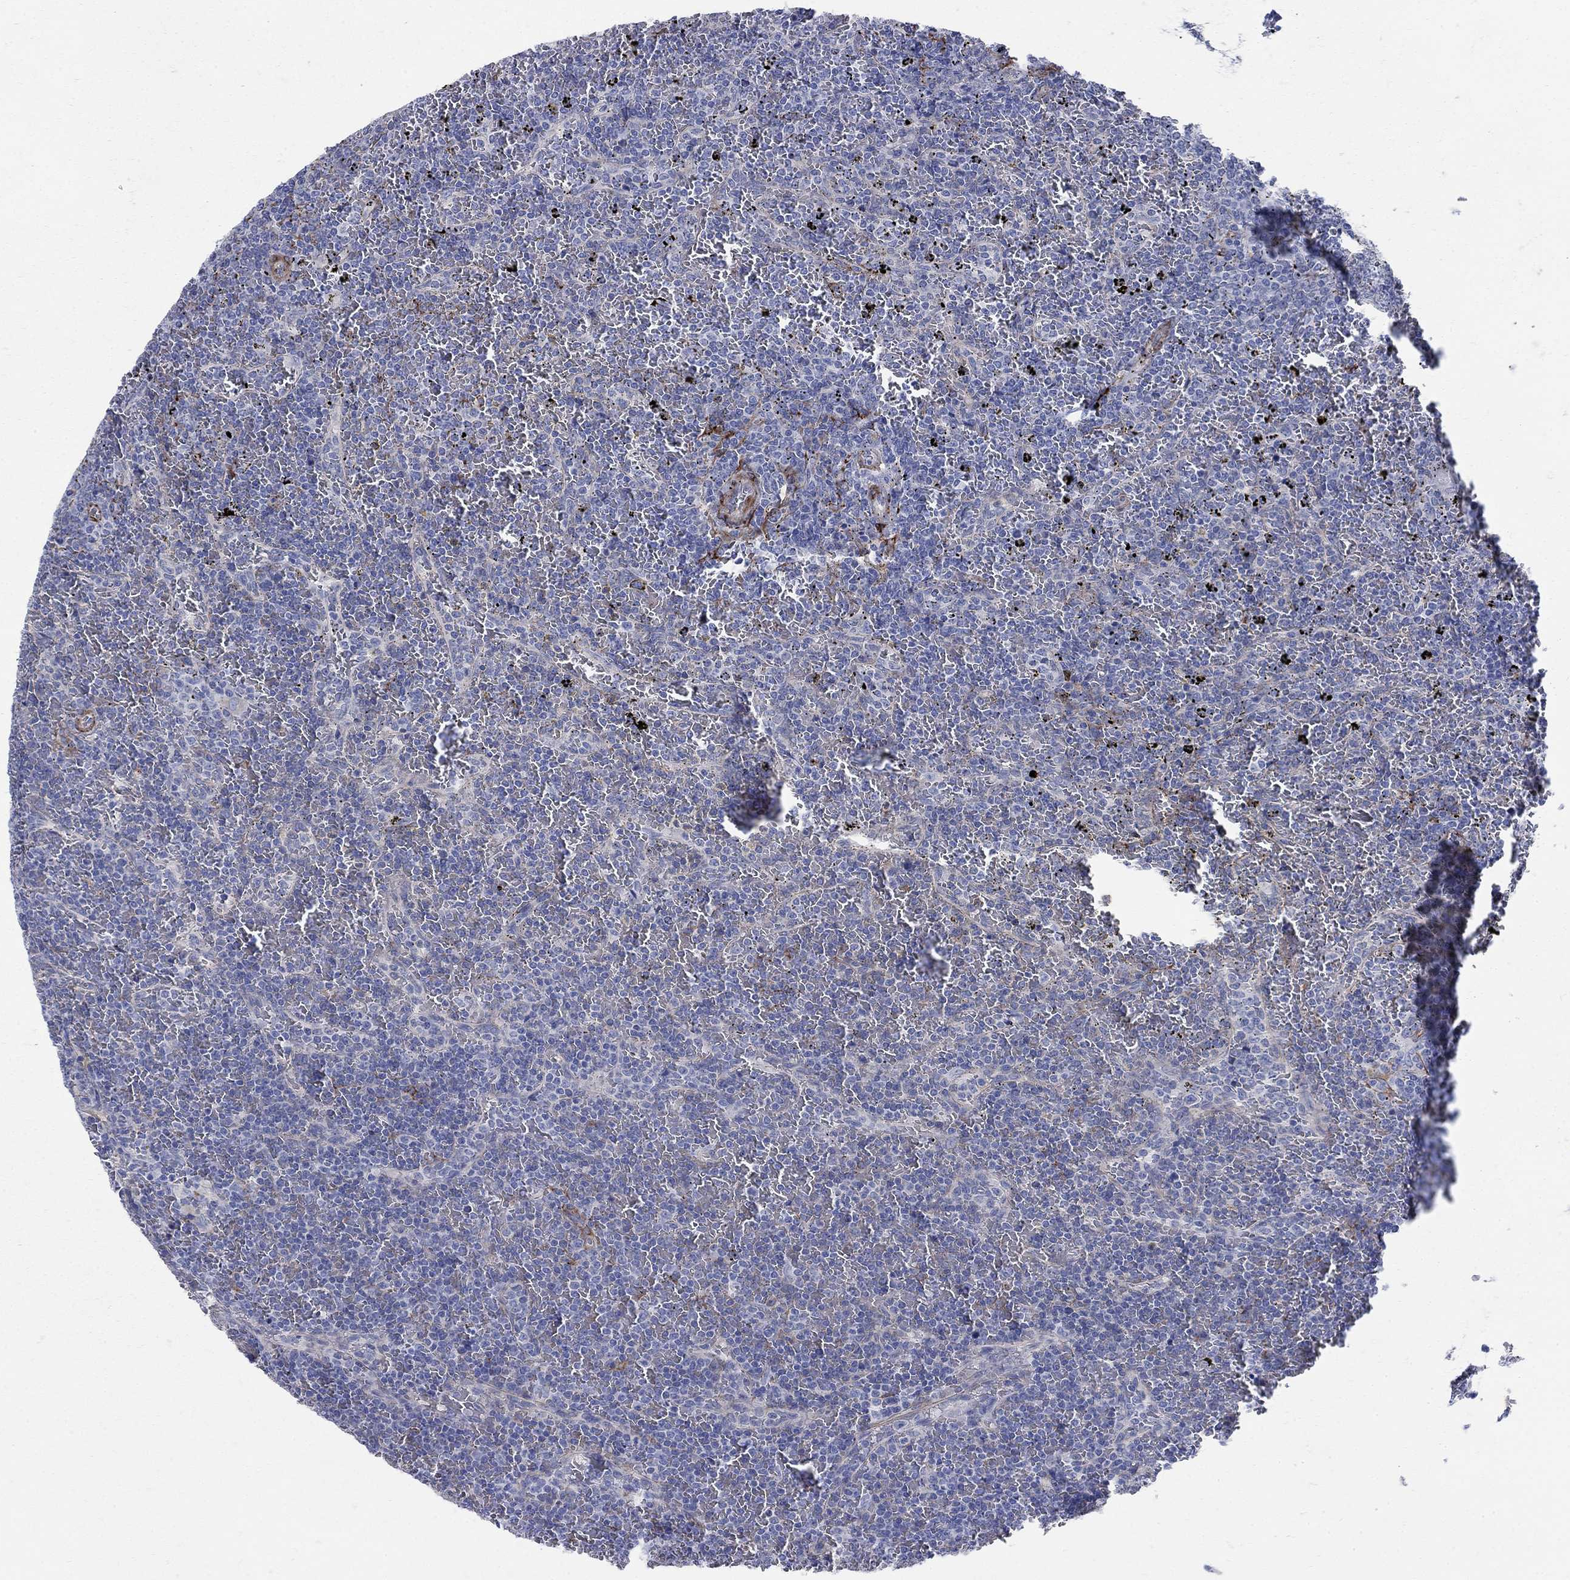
{"staining": {"intensity": "negative", "quantity": "none", "location": "none"}, "tissue": "lymphoma", "cell_type": "Tumor cells", "image_type": "cancer", "snomed": [{"axis": "morphology", "description": "Malignant lymphoma, non-Hodgkin's type, Low grade"}, {"axis": "topography", "description": "Spleen"}], "caption": "Immunohistochemical staining of lymphoma reveals no significant staining in tumor cells. Nuclei are stained in blue.", "gene": "SEPTIN8", "patient": {"sex": "female", "age": 77}}